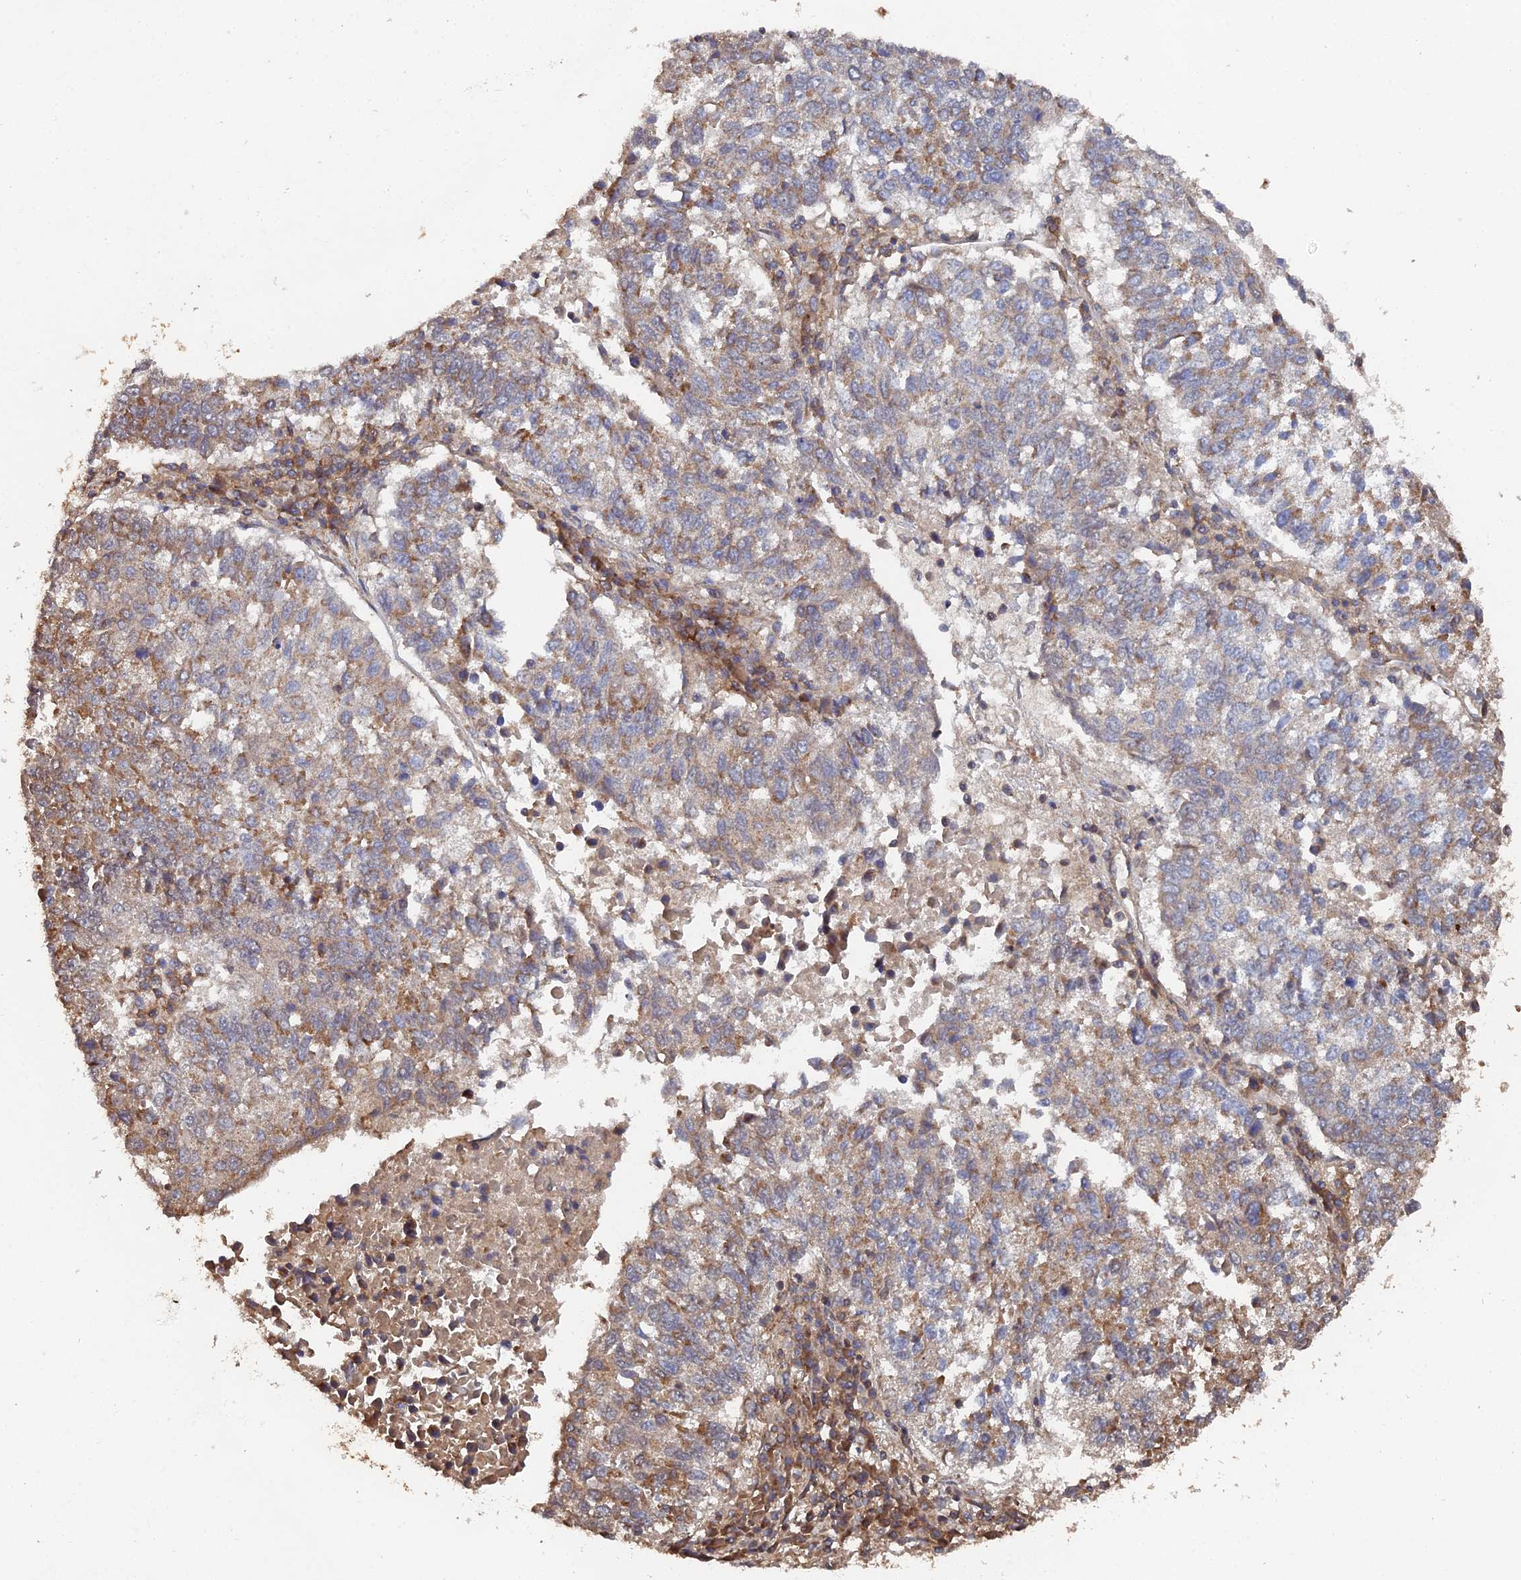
{"staining": {"intensity": "moderate", "quantity": ">75%", "location": "cytoplasmic/membranous"}, "tissue": "lung cancer", "cell_type": "Tumor cells", "image_type": "cancer", "snomed": [{"axis": "morphology", "description": "Squamous cell carcinoma, NOS"}, {"axis": "topography", "description": "Lung"}], "caption": "Human lung cancer (squamous cell carcinoma) stained with a protein marker exhibits moderate staining in tumor cells.", "gene": "SPANXN4", "patient": {"sex": "male", "age": 73}}